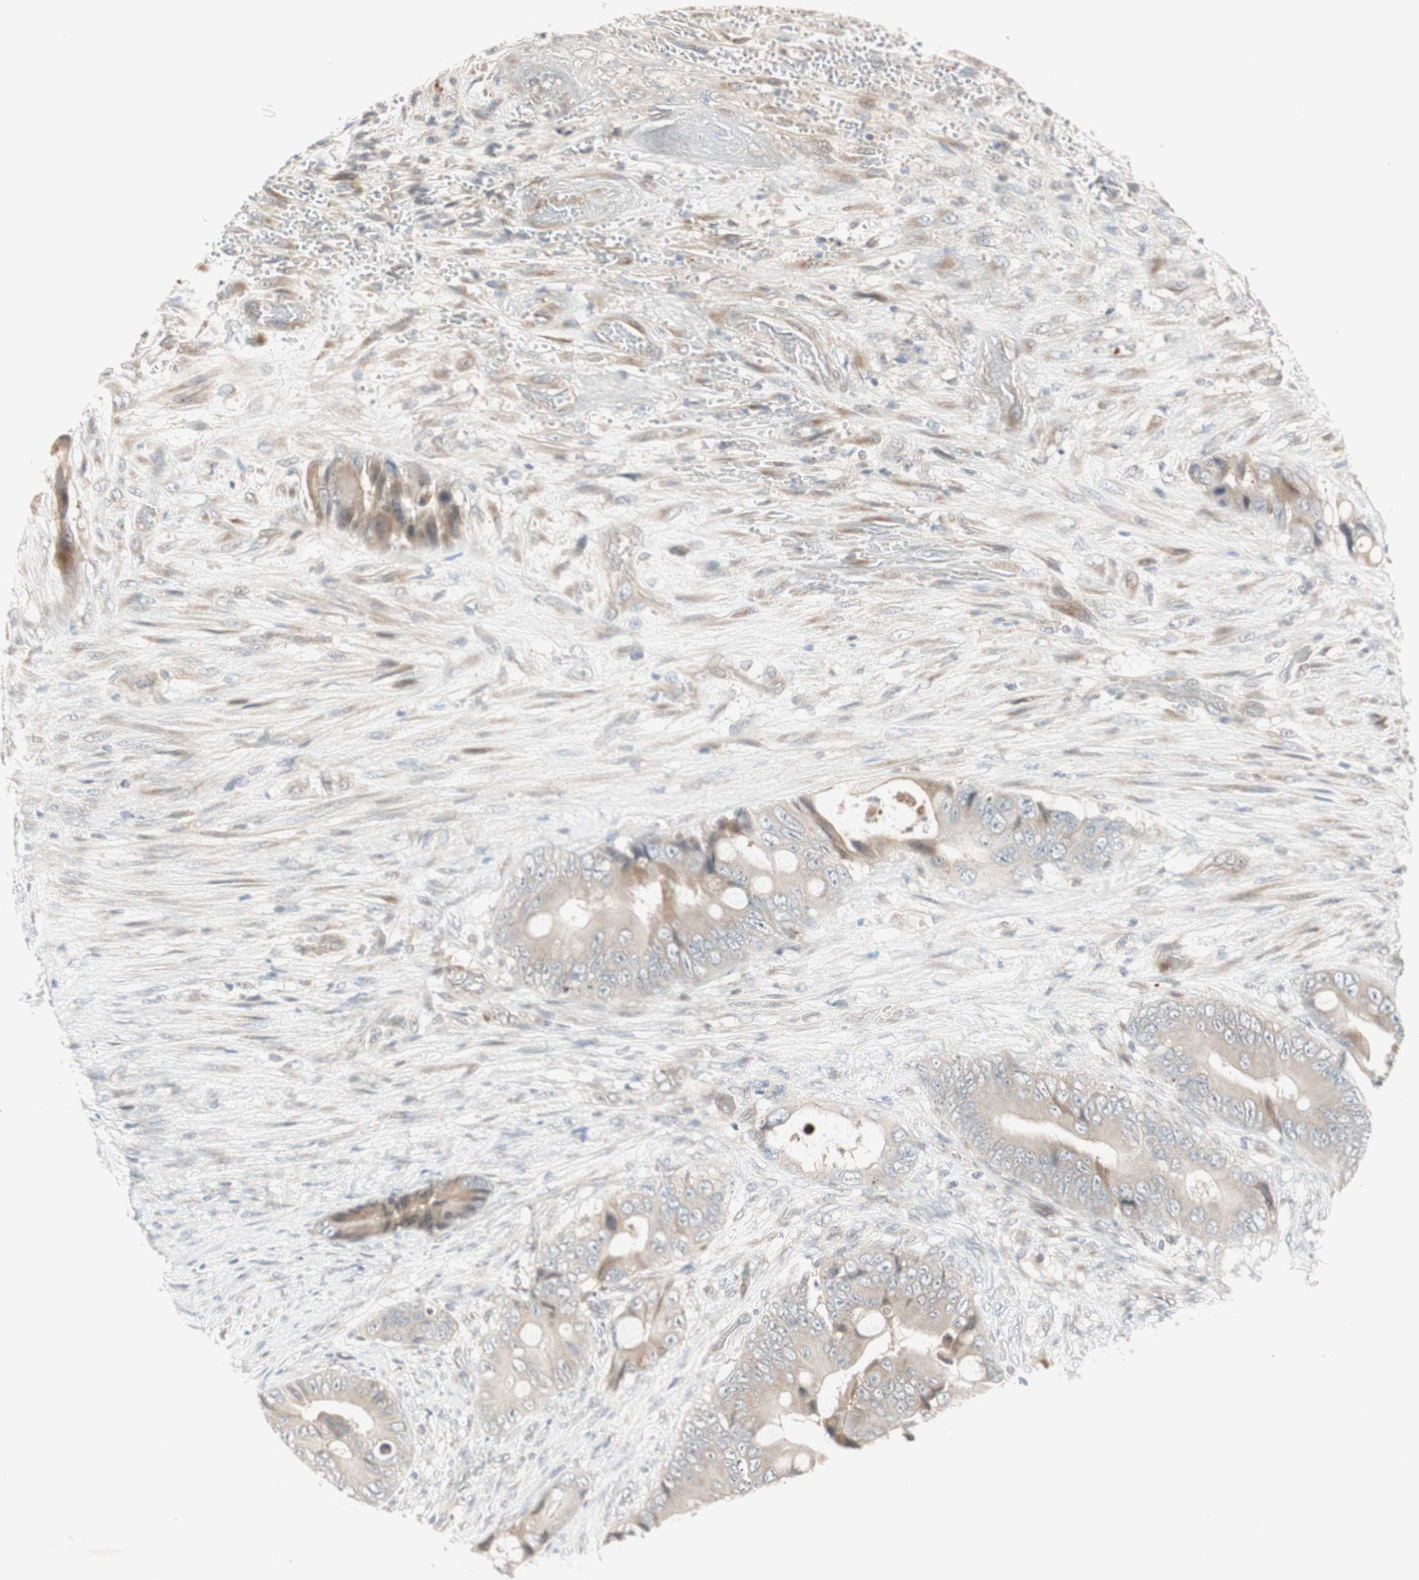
{"staining": {"intensity": "weak", "quantity": ">75%", "location": "cytoplasmic/membranous"}, "tissue": "colorectal cancer", "cell_type": "Tumor cells", "image_type": "cancer", "snomed": [{"axis": "morphology", "description": "Adenocarcinoma, NOS"}, {"axis": "topography", "description": "Rectum"}], "caption": "Immunohistochemistry (IHC) histopathology image of colorectal cancer (adenocarcinoma) stained for a protein (brown), which demonstrates low levels of weak cytoplasmic/membranous positivity in about >75% of tumor cells.", "gene": "CGRRF1", "patient": {"sex": "female", "age": 77}}